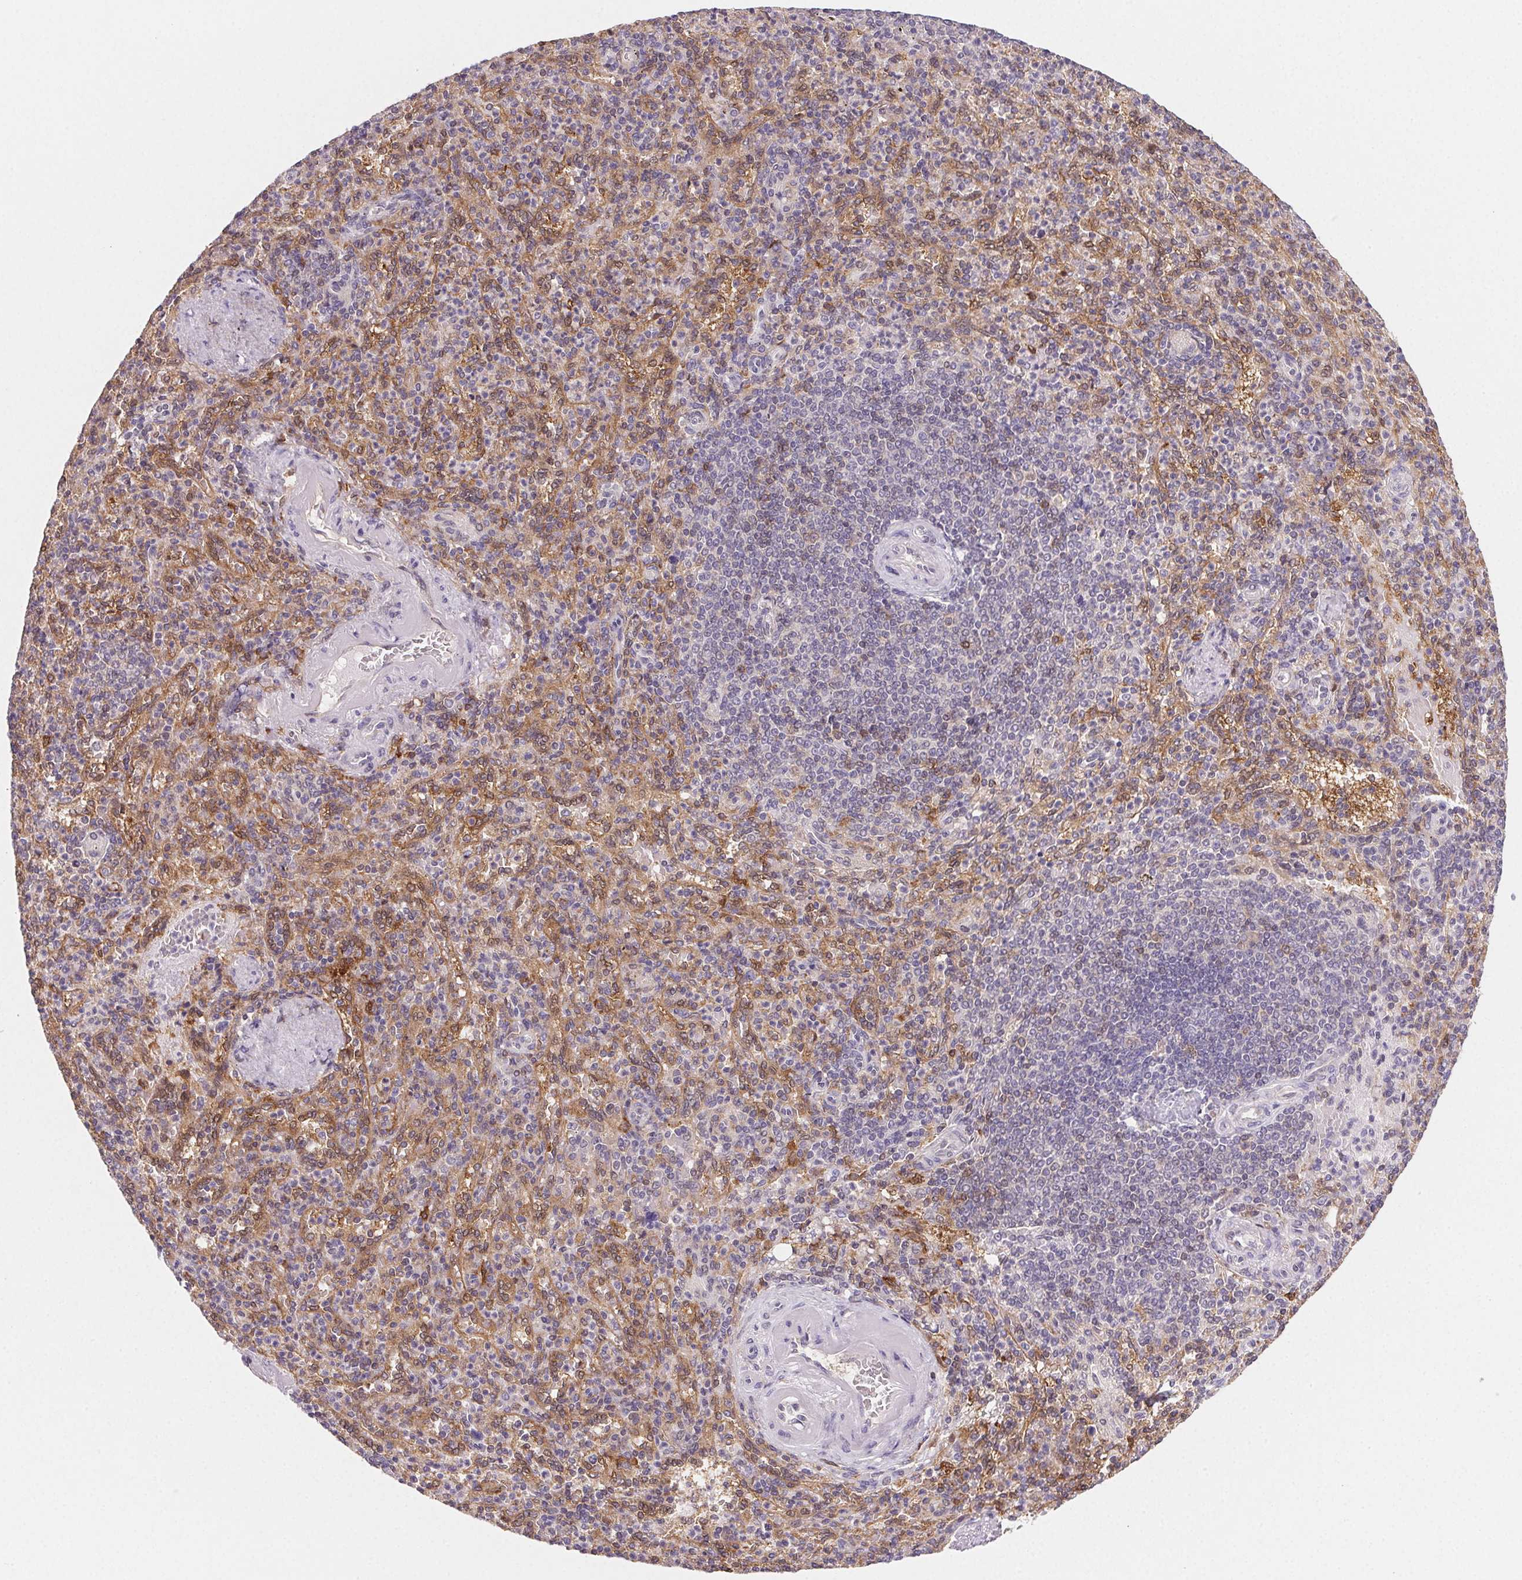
{"staining": {"intensity": "negative", "quantity": "none", "location": "none"}, "tissue": "spleen", "cell_type": "Cells in red pulp", "image_type": "normal", "snomed": [{"axis": "morphology", "description": "Normal tissue, NOS"}, {"axis": "topography", "description": "Spleen"}], "caption": "IHC of normal human spleen exhibits no positivity in cells in red pulp.", "gene": "GBP1", "patient": {"sex": "female", "age": 74}}